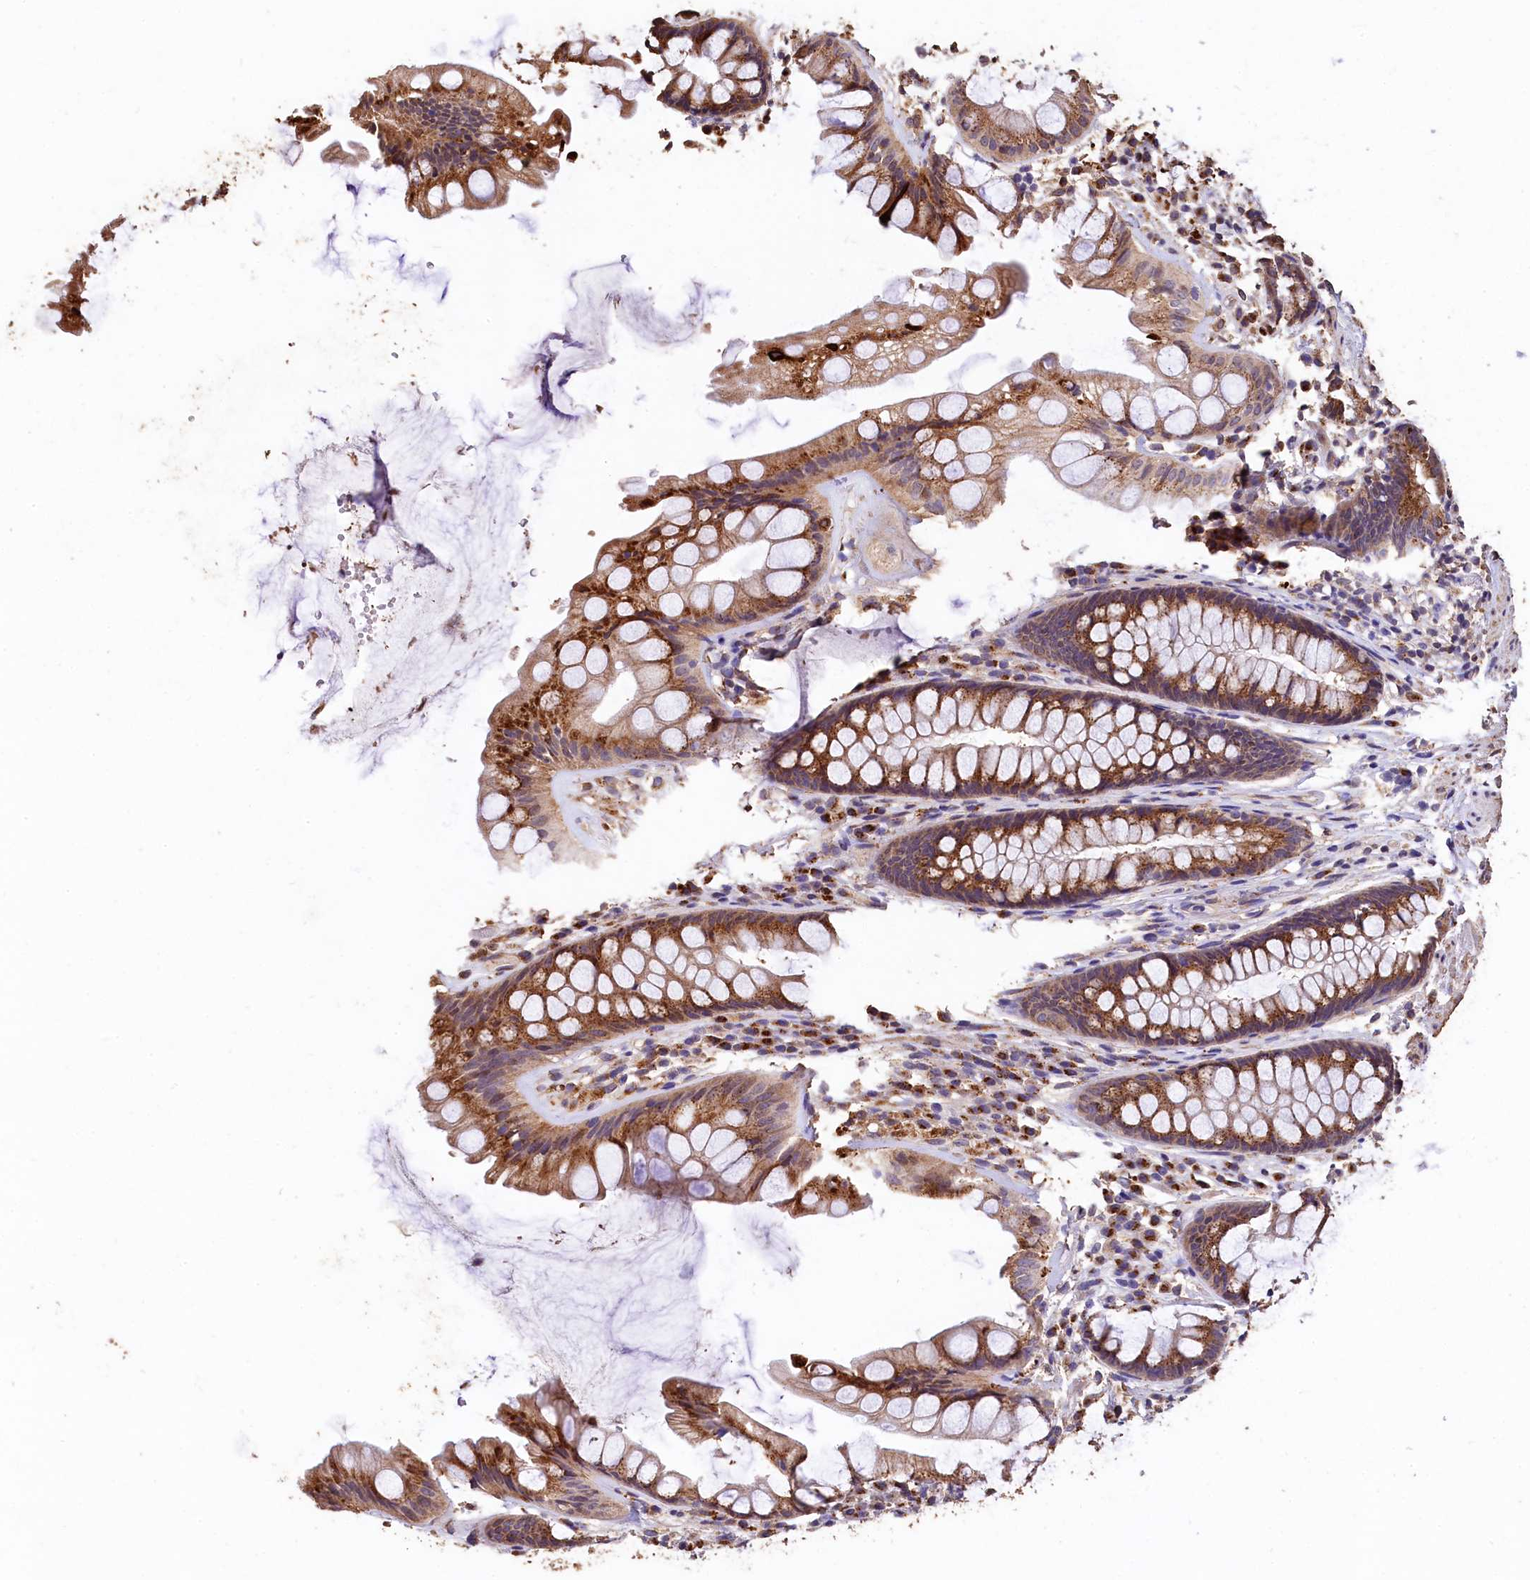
{"staining": {"intensity": "moderate", "quantity": ">75%", "location": "cytoplasmic/membranous"}, "tissue": "rectum", "cell_type": "Glandular cells", "image_type": "normal", "snomed": [{"axis": "morphology", "description": "Normal tissue, NOS"}, {"axis": "topography", "description": "Rectum"}], "caption": "IHC staining of unremarkable rectum, which reveals medium levels of moderate cytoplasmic/membranous expression in approximately >75% of glandular cells indicating moderate cytoplasmic/membranous protein staining. The staining was performed using DAB (3,3'-diaminobenzidine) (brown) for protein detection and nuclei were counterstained in hematoxylin (blue).", "gene": "LSM4", "patient": {"sex": "male", "age": 74}}